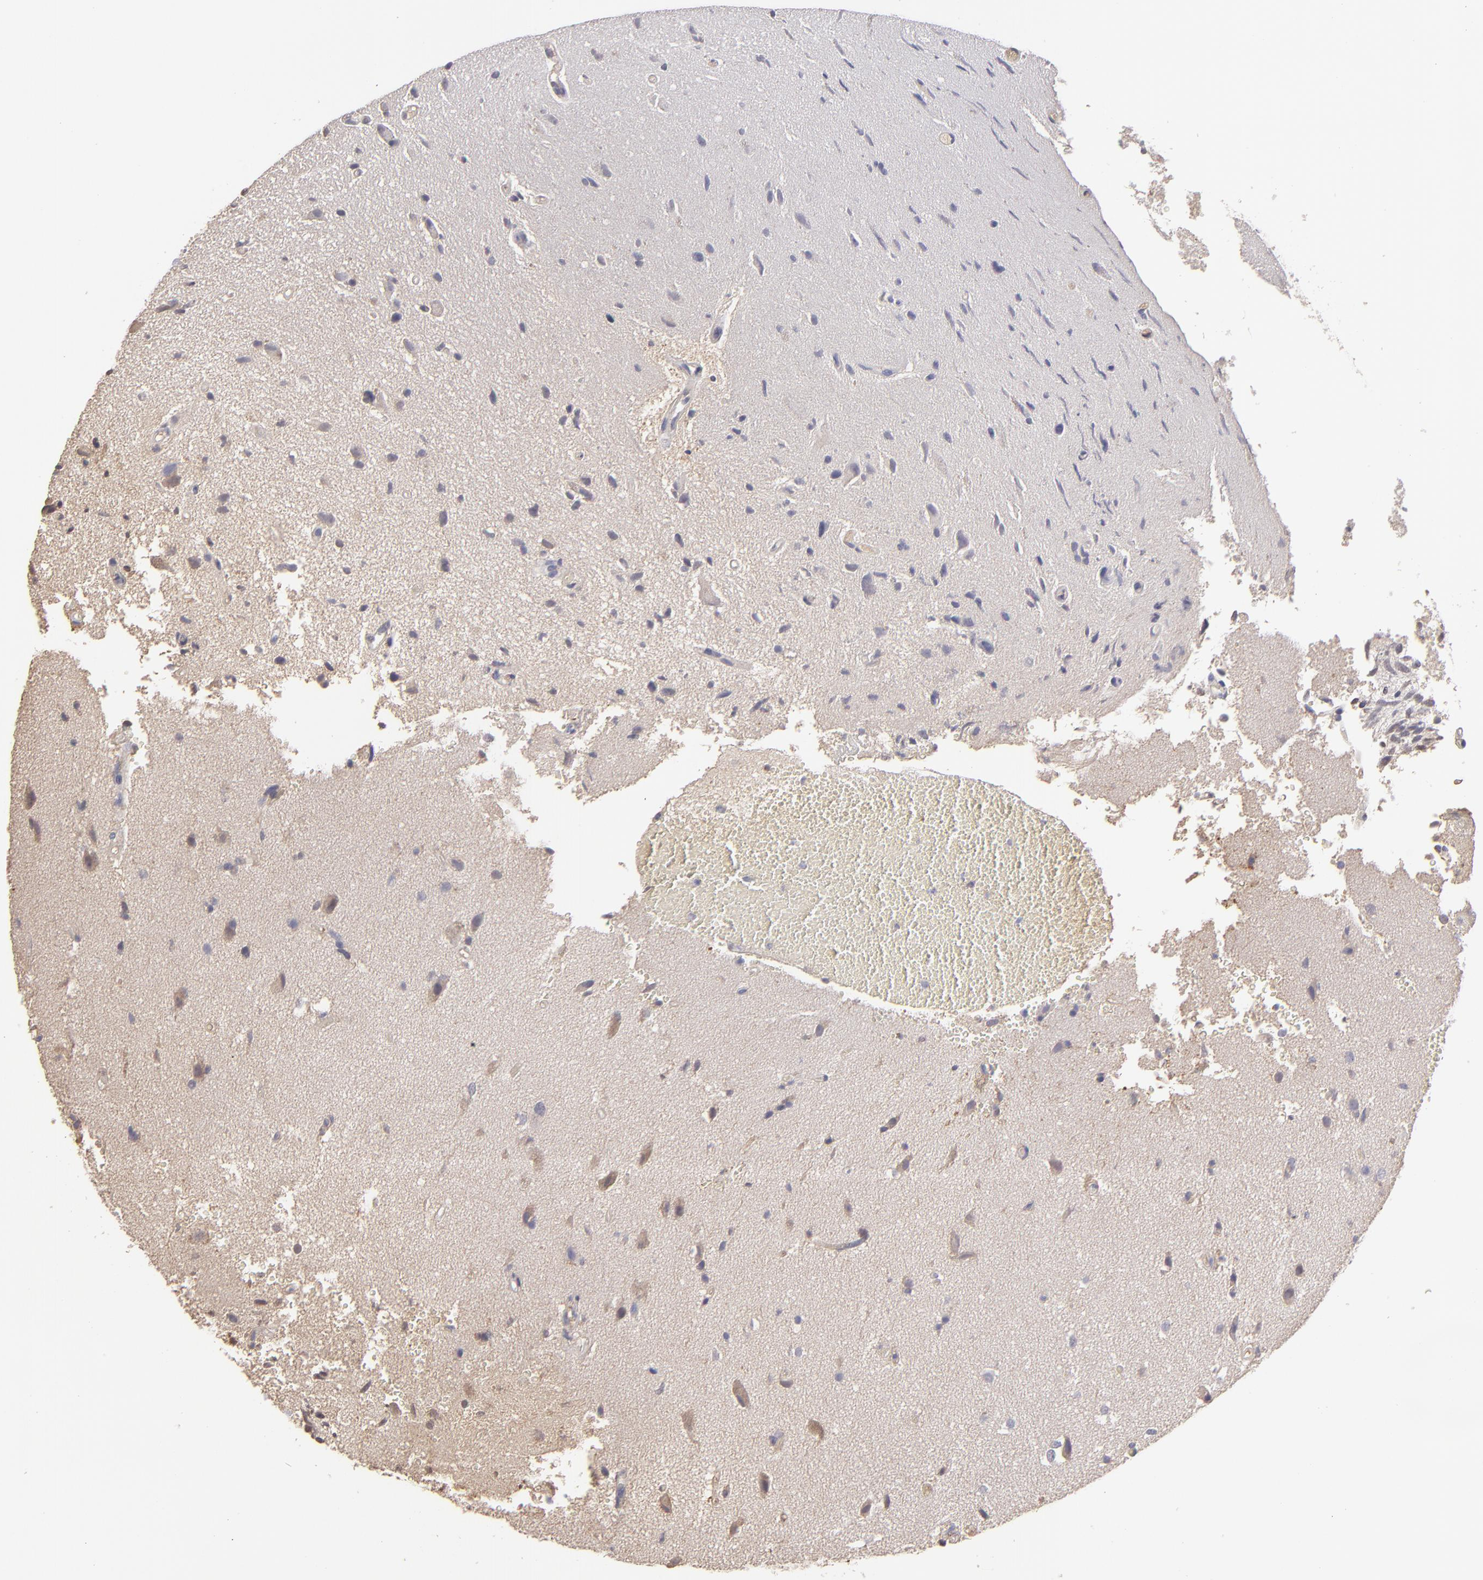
{"staining": {"intensity": "negative", "quantity": "none", "location": "none"}, "tissue": "glioma", "cell_type": "Tumor cells", "image_type": "cancer", "snomed": [{"axis": "morphology", "description": "Normal tissue, NOS"}, {"axis": "morphology", "description": "Glioma, malignant, High grade"}, {"axis": "topography", "description": "Cerebral cortex"}], "caption": "Immunohistochemistry micrograph of neoplastic tissue: glioma stained with DAB (3,3'-diaminobenzidine) exhibits no significant protein positivity in tumor cells.", "gene": "ABCC4", "patient": {"sex": "male", "age": 75}}